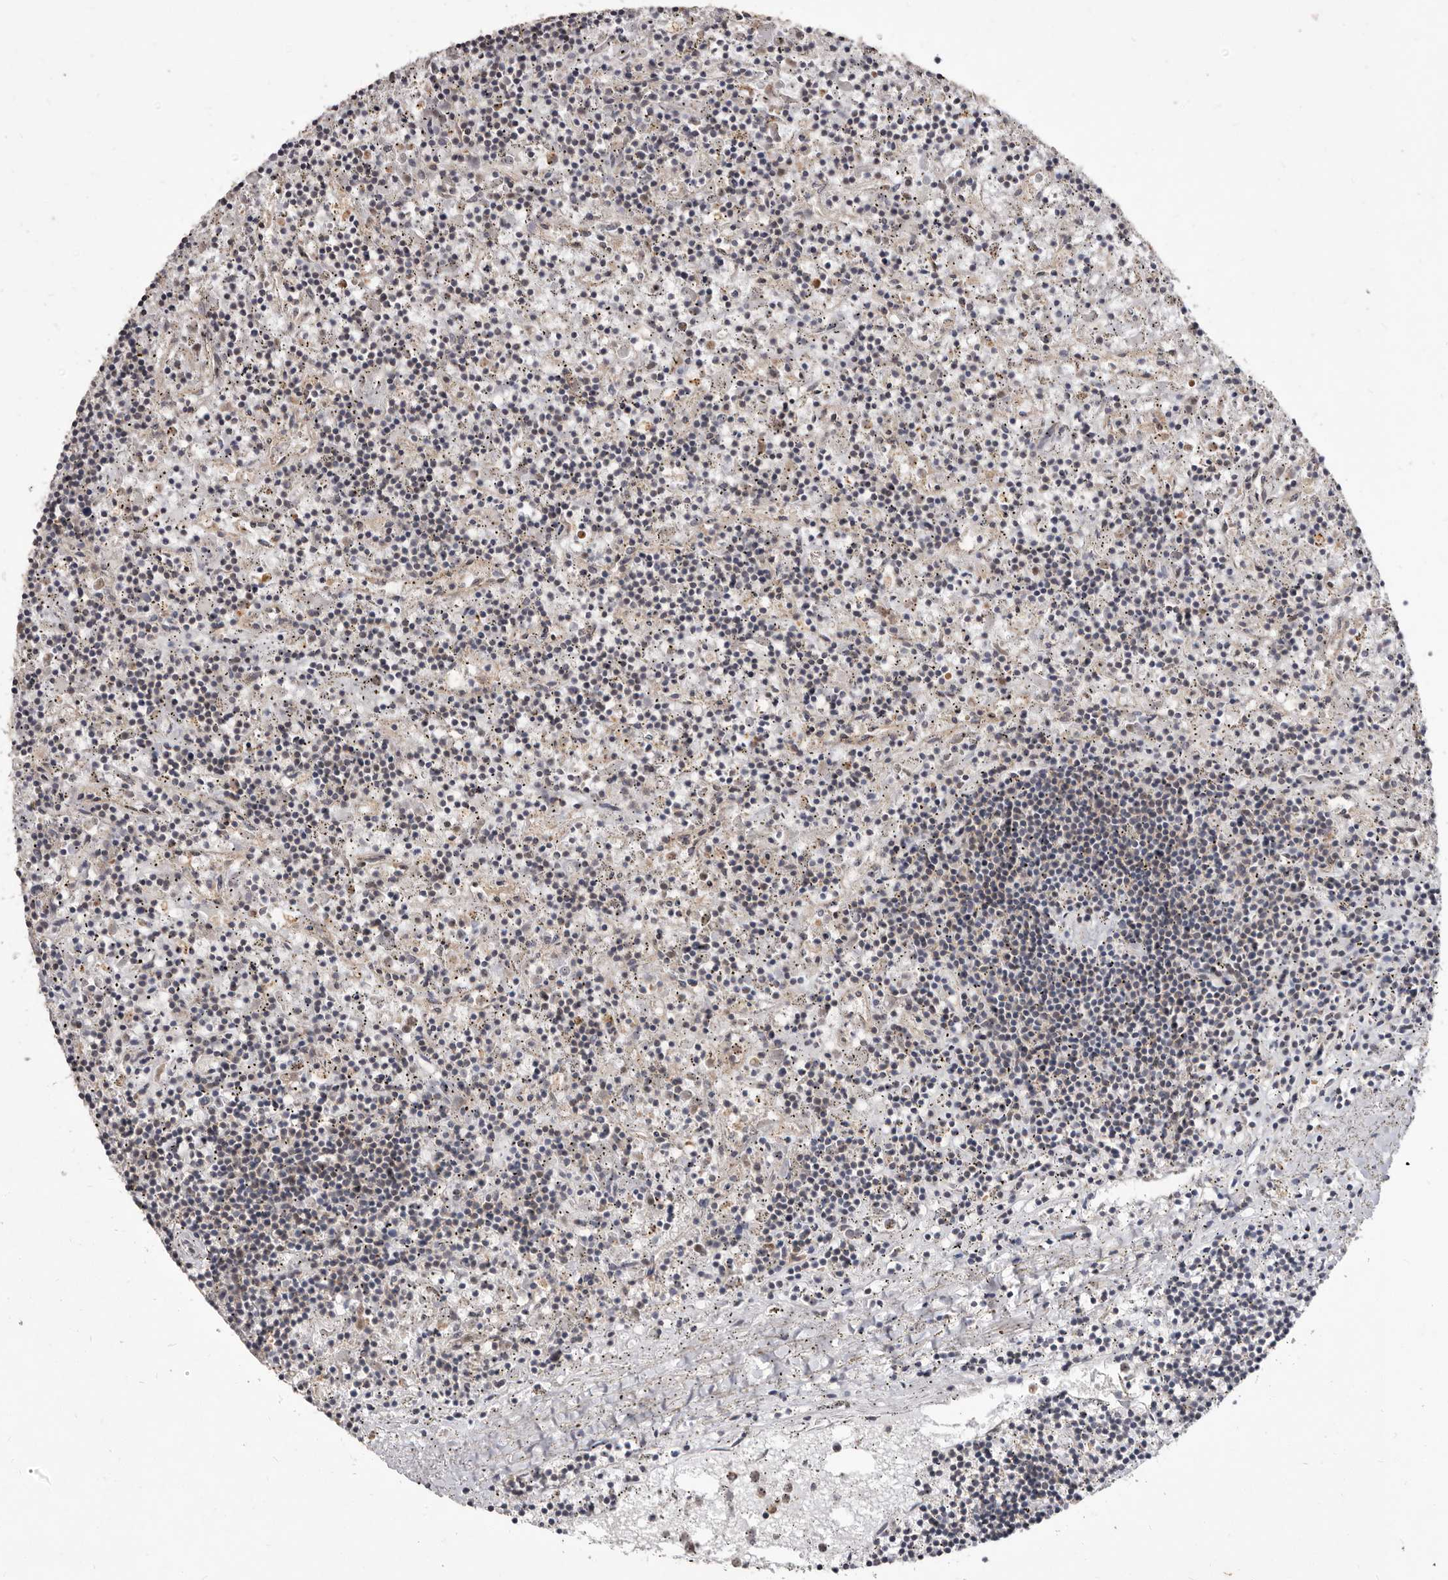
{"staining": {"intensity": "negative", "quantity": "none", "location": "none"}, "tissue": "lymphoma", "cell_type": "Tumor cells", "image_type": "cancer", "snomed": [{"axis": "morphology", "description": "Malignant lymphoma, non-Hodgkin's type, Low grade"}, {"axis": "topography", "description": "Spleen"}], "caption": "Immunohistochemistry photomicrograph of lymphoma stained for a protein (brown), which exhibits no staining in tumor cells.", "gene": "ACLY", "patient": {"sex": "male", "age": 76}}